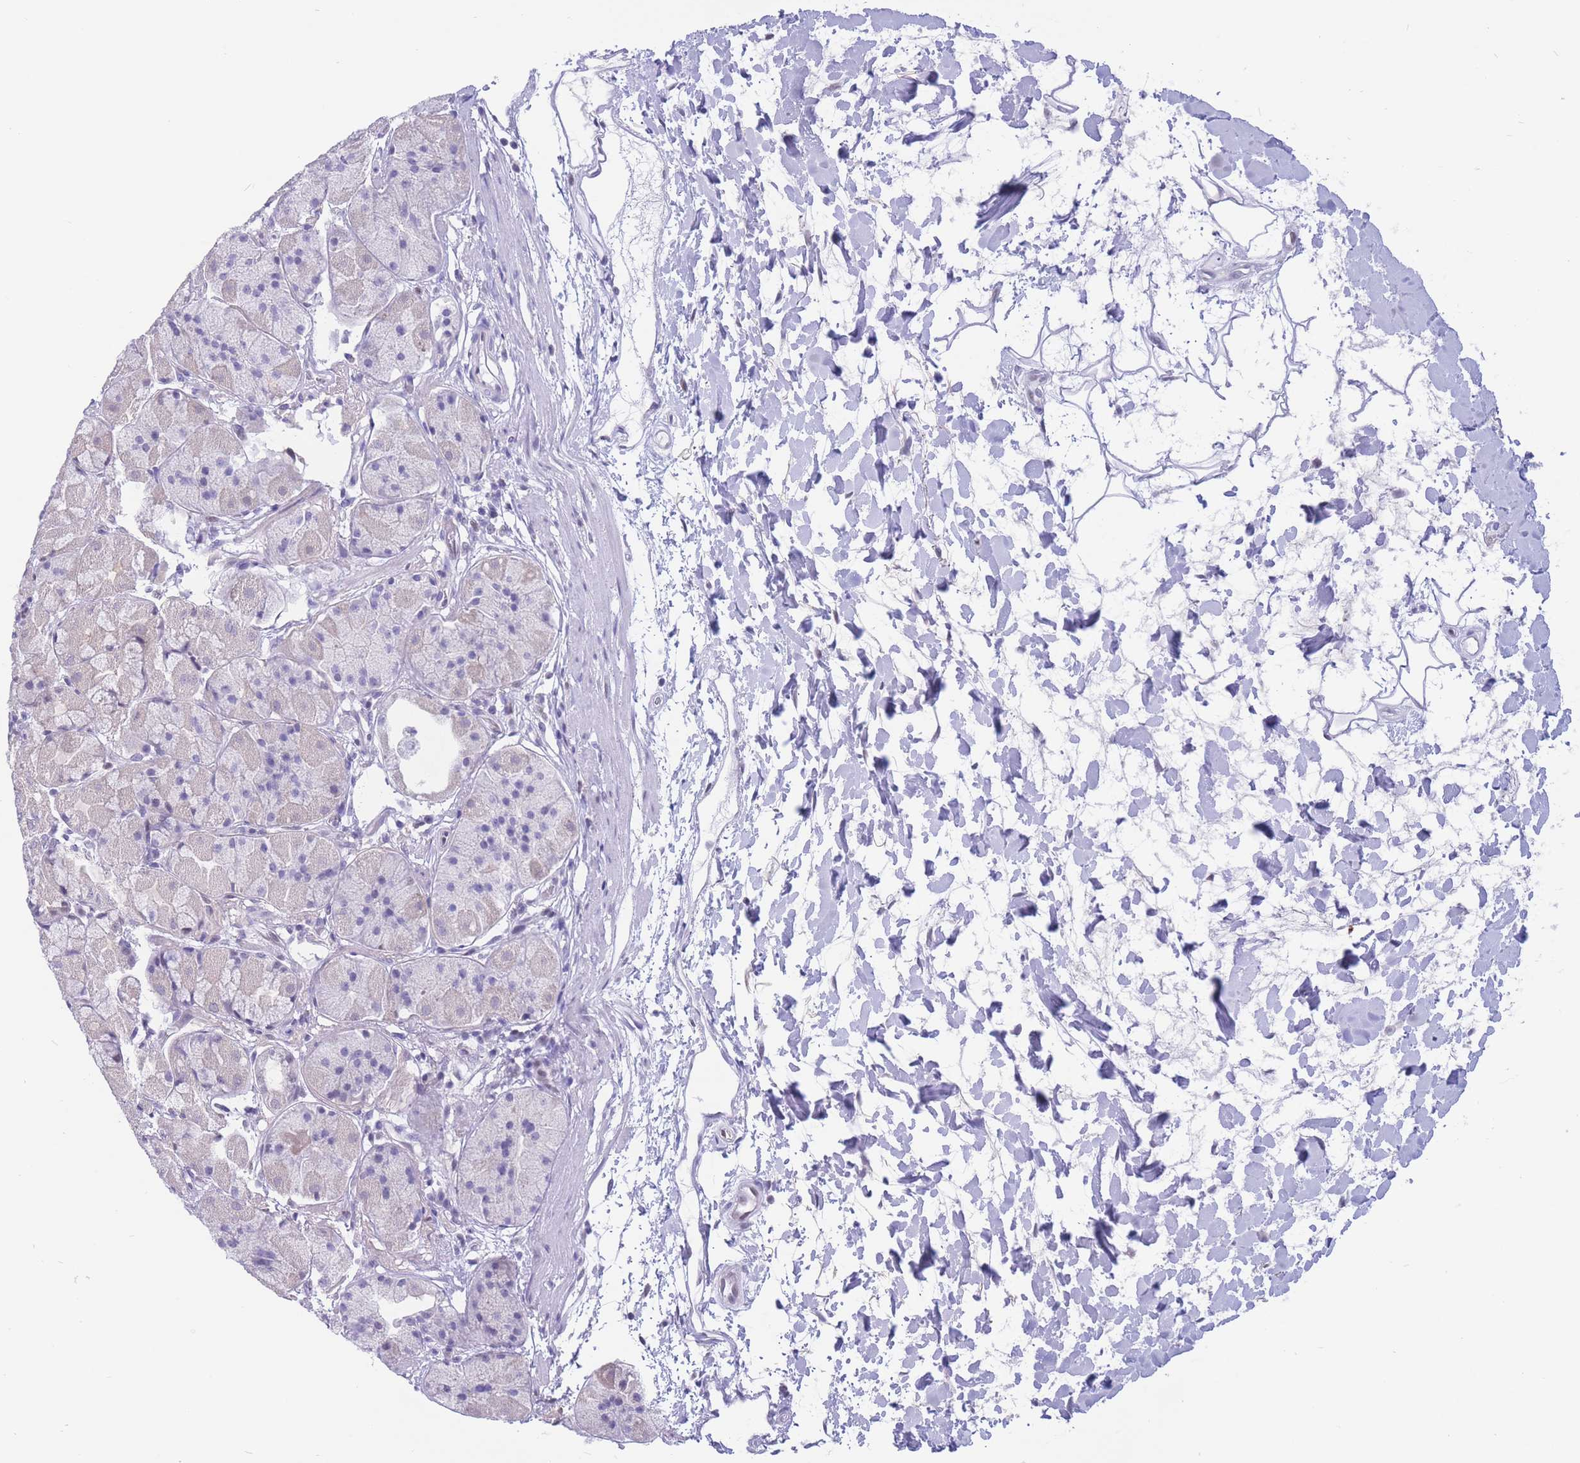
{"staining": {"intensity": "strong", "quantity": "<25%", "location": "nuclear"}, "tissue": "stomach", "cell_type": "Glandular cells", "image_type": "normal", "snomed": [{"axis": "morphology", "description": "Normal tissue, NOS"}, {"axis": "topography", "description": "Stomach"}], "caption": "A brown stain shows strong nuclear staining of a protein in glandular cells of unremarkable stomach. (brown staining indicates protein expression, while blue staining denotes nuclei).", "gene": "NASP", "patient": {"sex": "male", "age": 57}}